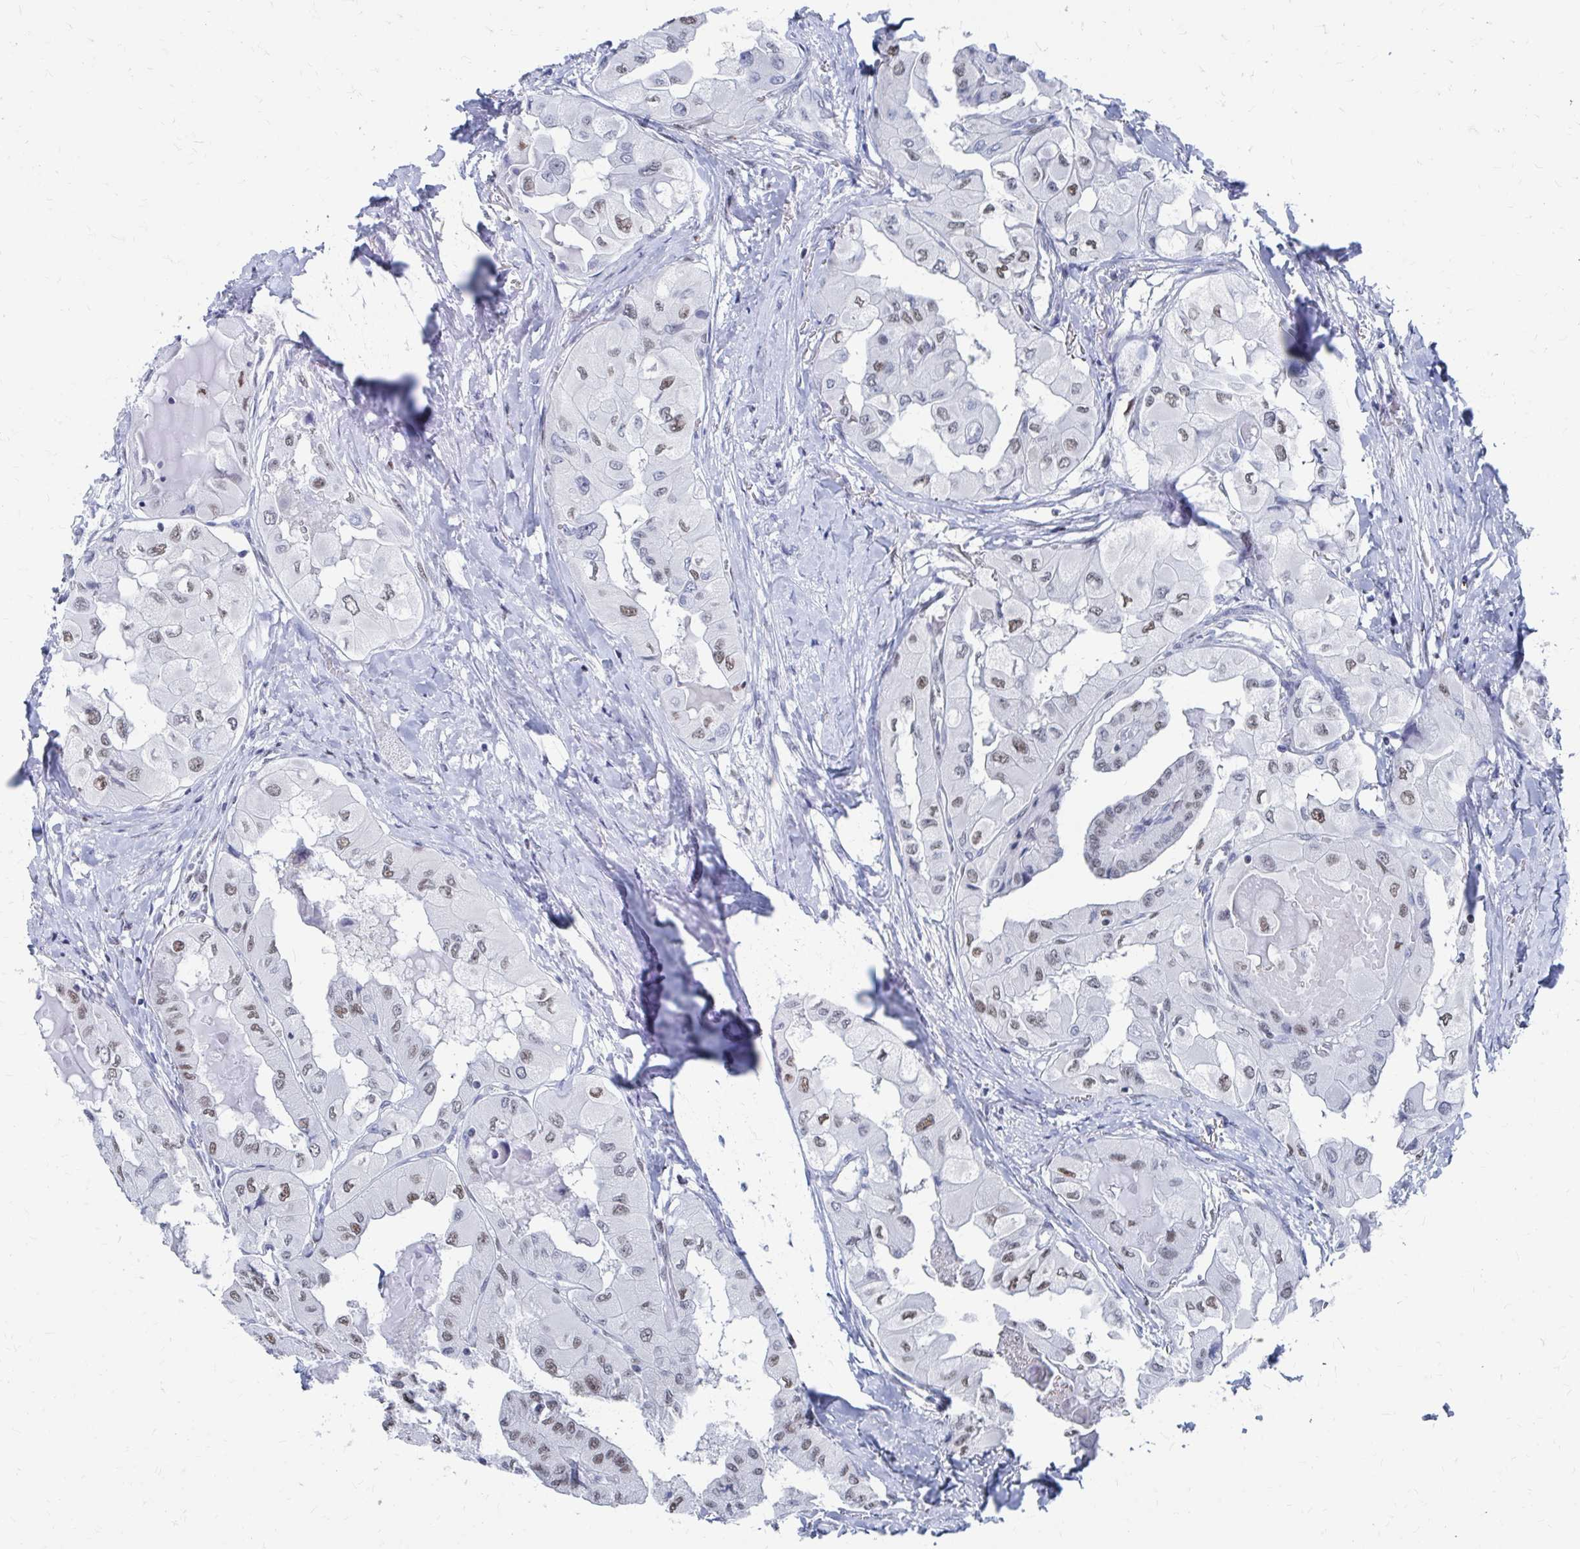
{"staining": {"intensity": "weak", "quantity": "25%-75%", "location": "nuclear"}, "tissue": "thyroid cancer", "cell_type": "Tumor cells", "image_type": "cancer", "snomed": [{"axis": "morphology", "description": "Normal tissue, NOS"}, {"axis": "morphology", "description": "Papillary adenocarcinoma, NOS"}, {"axis": "topography", "description": "Thyroid gland"}], "caption": "IHC (DAB (3,3'-diaminobenzidine)) staining of human thyroid cancer (papillary adenocarcinoma) demonstrates weak nuclear protein positivity in about 25%-75% of tumor cells. (DAB IHC with brightfield microscopy, high magnification).", "gene": "CDIN1", "patient": {"sex": "female", "age": 59}}